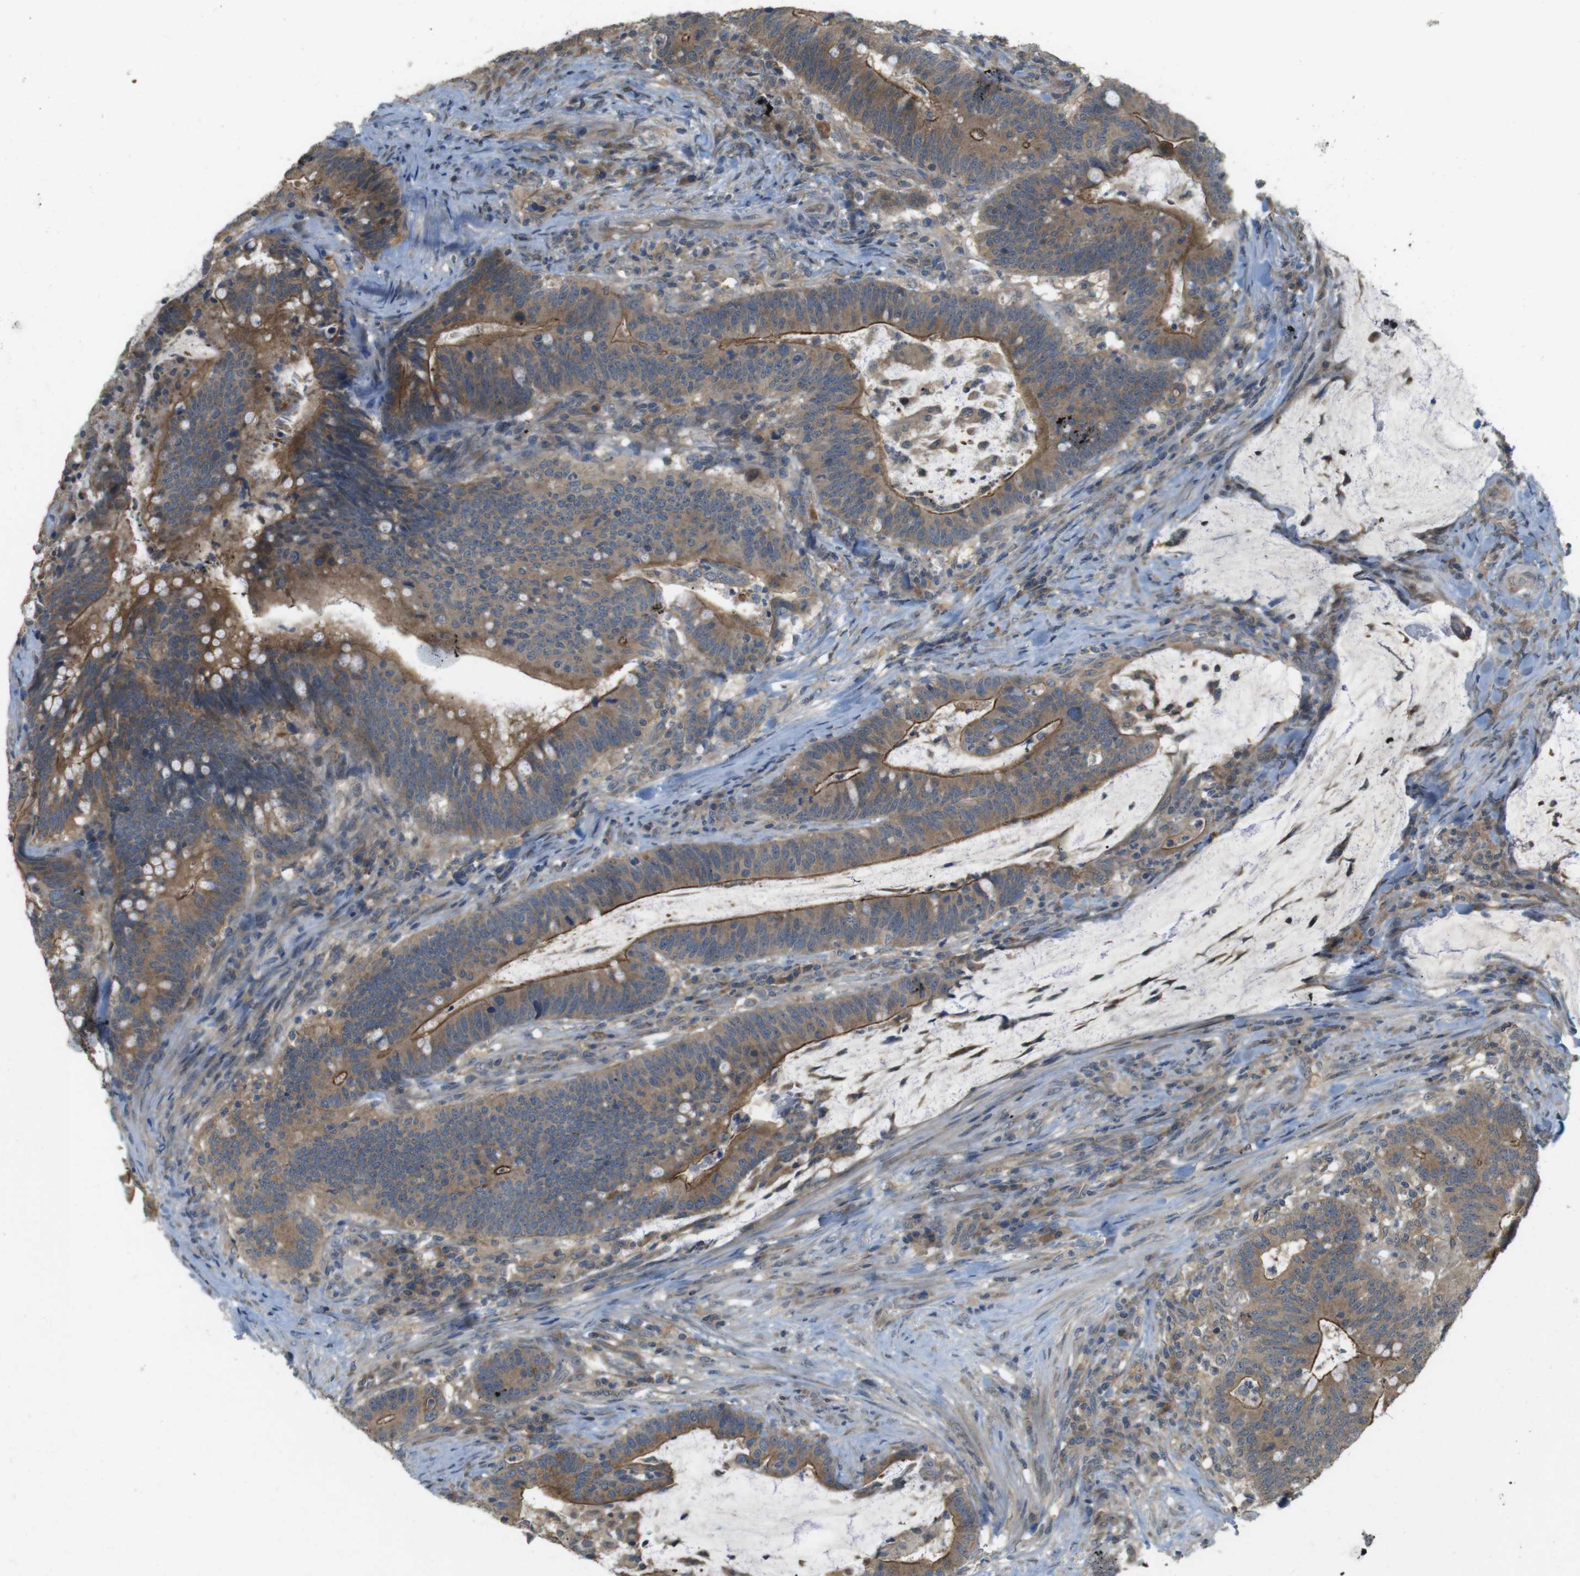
{"staining": {"intensity": "moderate", "quantity": ">75%", "location": "cytoplasmic/membranous"}, "tissue": "colorectal cancer", "cell_type": "Tumor cells", "image_type": "cancer", "snomed": [{"axis": "morphology", "description": "Normal tissue, NOS"}, {"axis": "morphology", "description": "Adenocarcinoma, NOS"}, {"axis": "topography", "description": "Colon"}], "caption": "Colorectal adenocarcinoma tissue shows moderate cytoplasmic/membranous staining in about >75% of tumor cells (Brightfield microscopy of DAB IHC at high magnification).", "gene": "RNF130", "patient": {"sex": "female", "age": 66}}